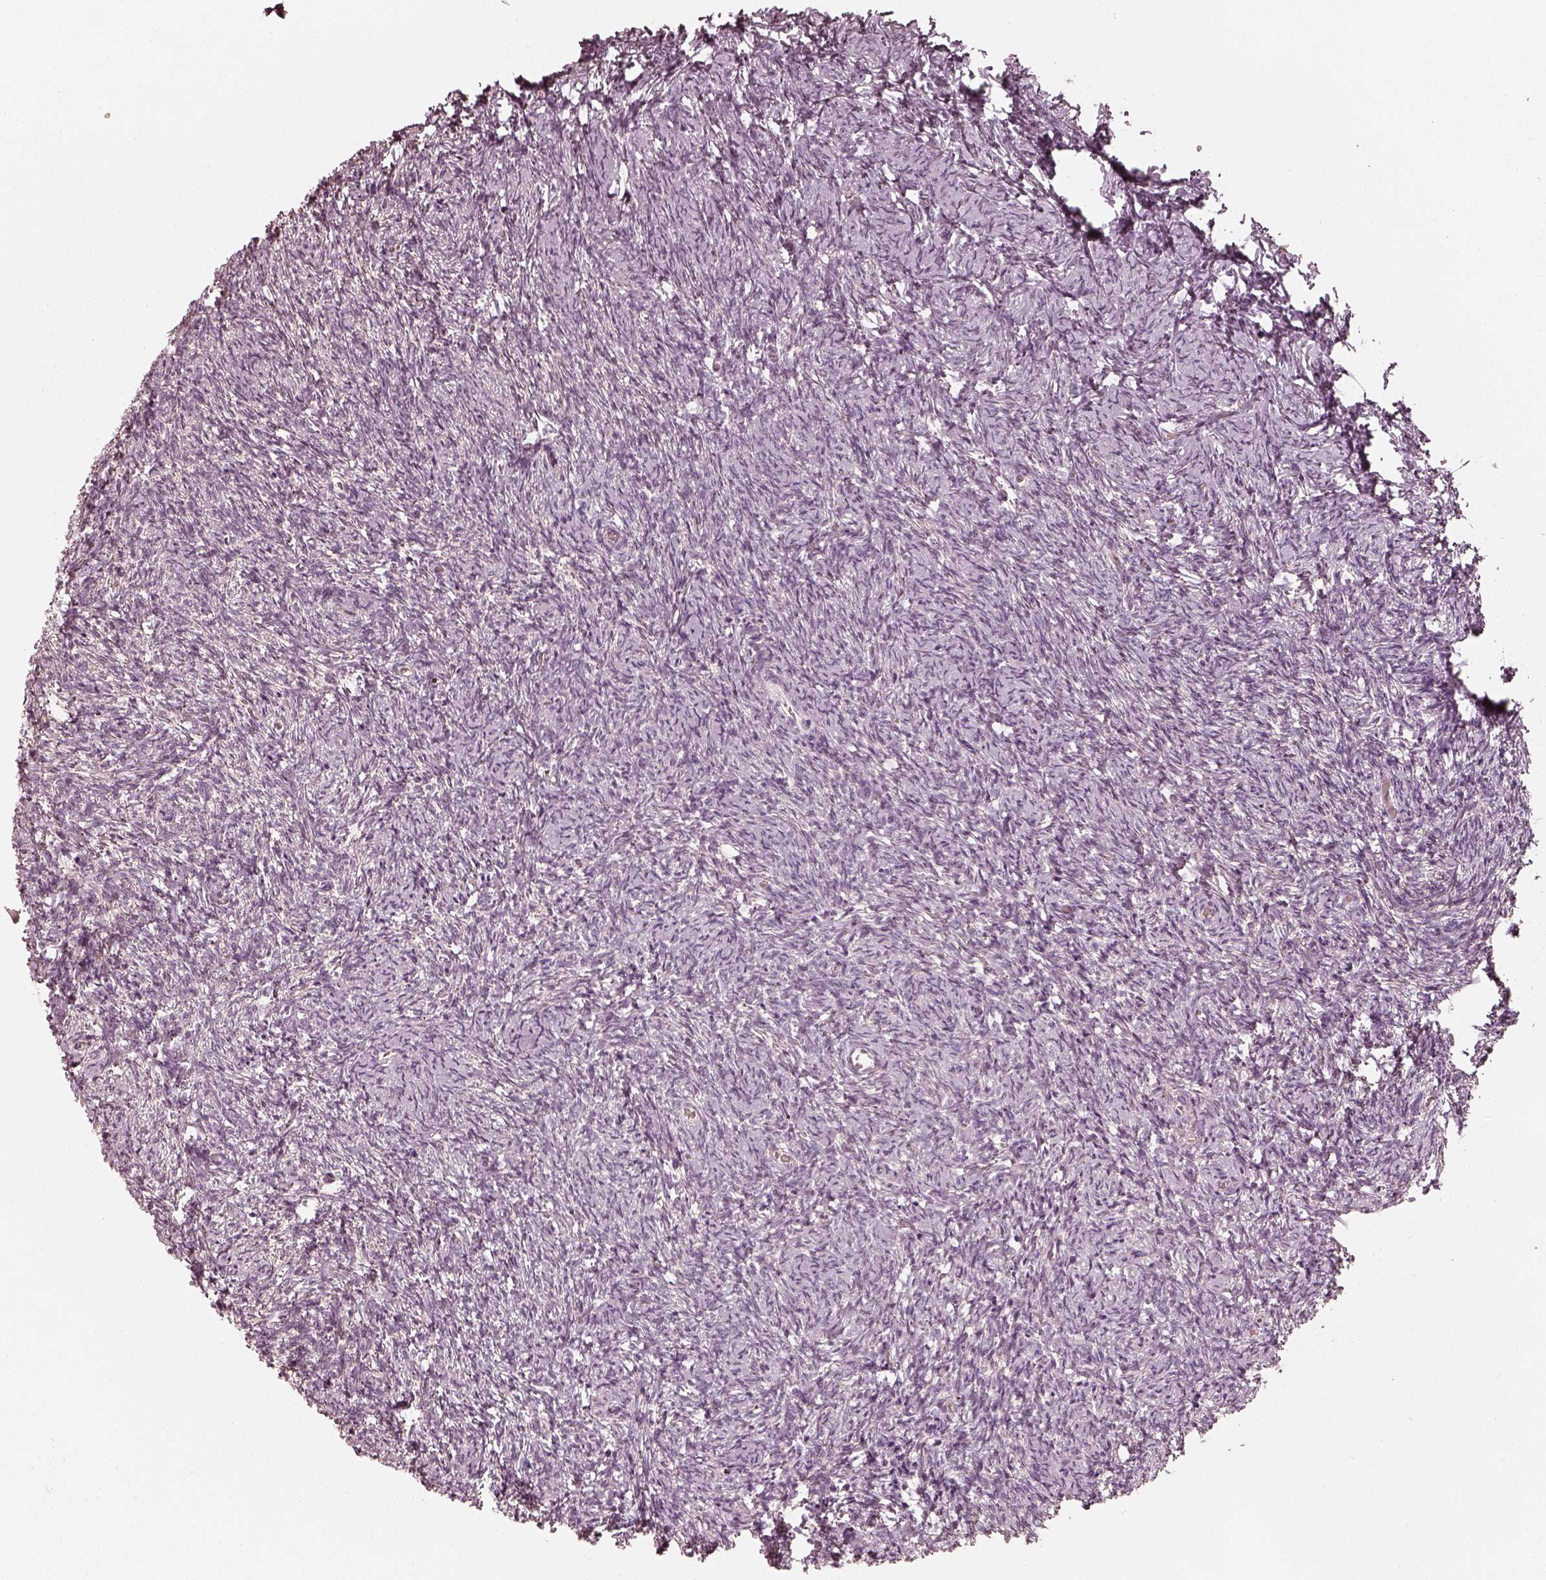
{"staining": {"intensity": "moderate", "quantity": "<25%", "location": "cytoplasmic/membranous"}, "tissue": "ovary", "cell_type": "Follicle cells", "image_type": "normal", "snomed": [{"axis": "morphology", "description": "Normal tissue, NOS"}, {"axis": "topography", "description": "Ovary"}], "caption": "The immunohistochemical stain labels moderate cytoplasmic/membranous staining in follicle cells of unremarkable ovary. (Stains: DAB in brown, nuclei in blue, Microscopy: brightfield microscopy at high magnification).", "gene": "FMNL2", "patient": {"sex": "female", "age": 39}}